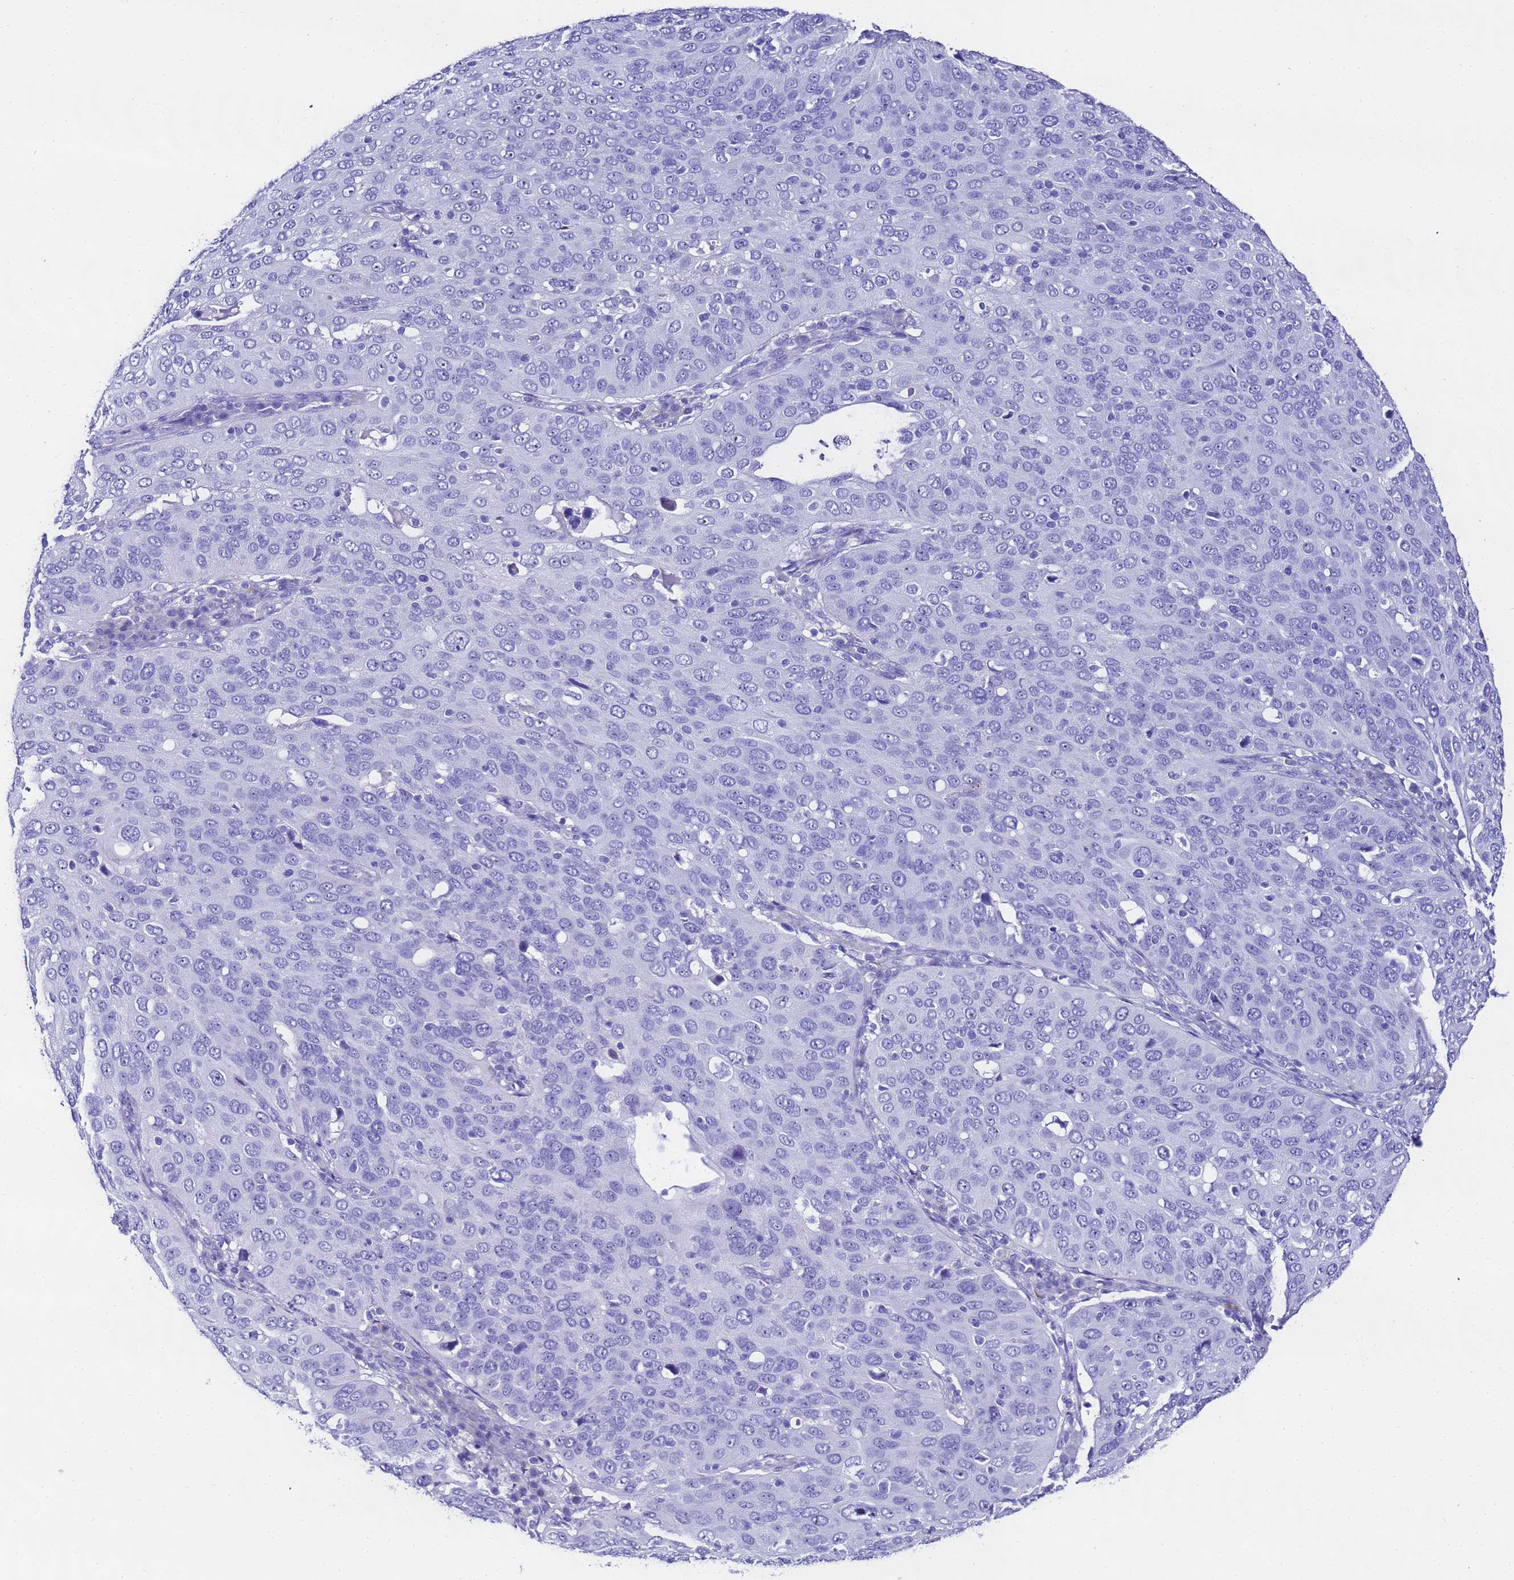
{"staining": {"intensity": "negative", "quantity": "none", "location": "none"}, "tissue": "cervical cancer", "cell_type": "Tumor cells", "image_type": "cancer", "snomed": [{"axis": "morphology", "description": "Squamous cell carcinoma, NOS"}, {"axis": "topography", "description": "Cervix"}], "caption": "DAB immunohistochemical staining of cervical squamous cell carcinoma demonstrates no significant positivity in tumor cells.", "gene": "UGT2B10", "patient": {"sex": "female", "age": 36}}